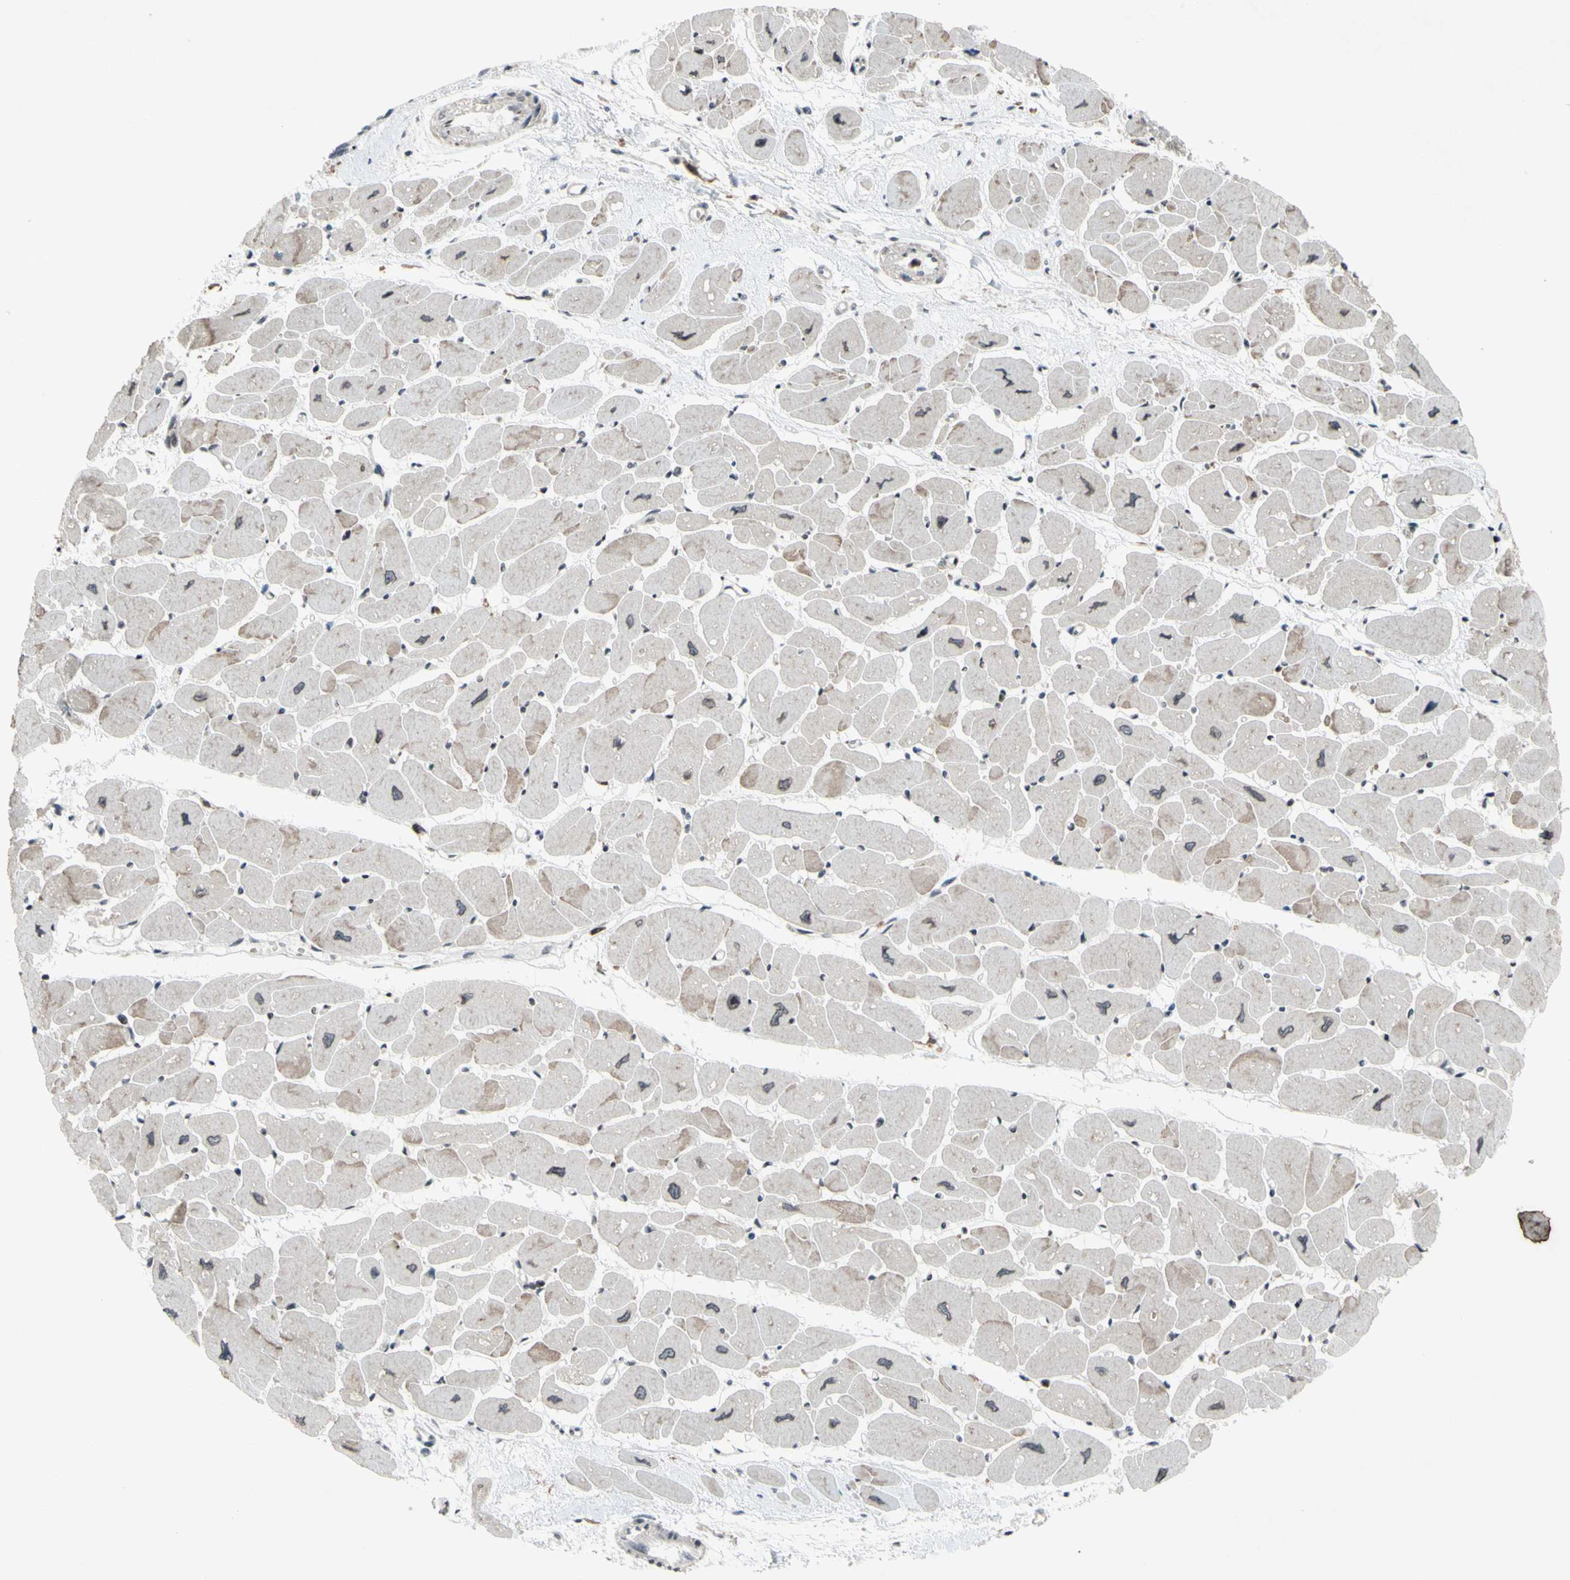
{"staining": {"intensity": "moderate", "quantity": "25%-75%", "location": "nuclear"}, "tissue": "heart muscle", "cell_type": "Cardiomyocytes", "image_type": "normal", "snomed": [{"axis": "morphology", "description": "Normal tissue, NOS"}, {"axis": "topography", "description": "Heart"}], "caption": "Protein expression by immunohistochemistry (IHC) reveals moderate nuclear expression in about 25%-75% of cardiomyocytes in benign heart muscle. The staining is performed using DAB (3,3'-diaminobenzidine) brown chromogen to label protein expression. The nuclei are counter-stained blue using hematoxylin.", "gene": "XPO1", "patient": {"sex": "female", "age": 54}}